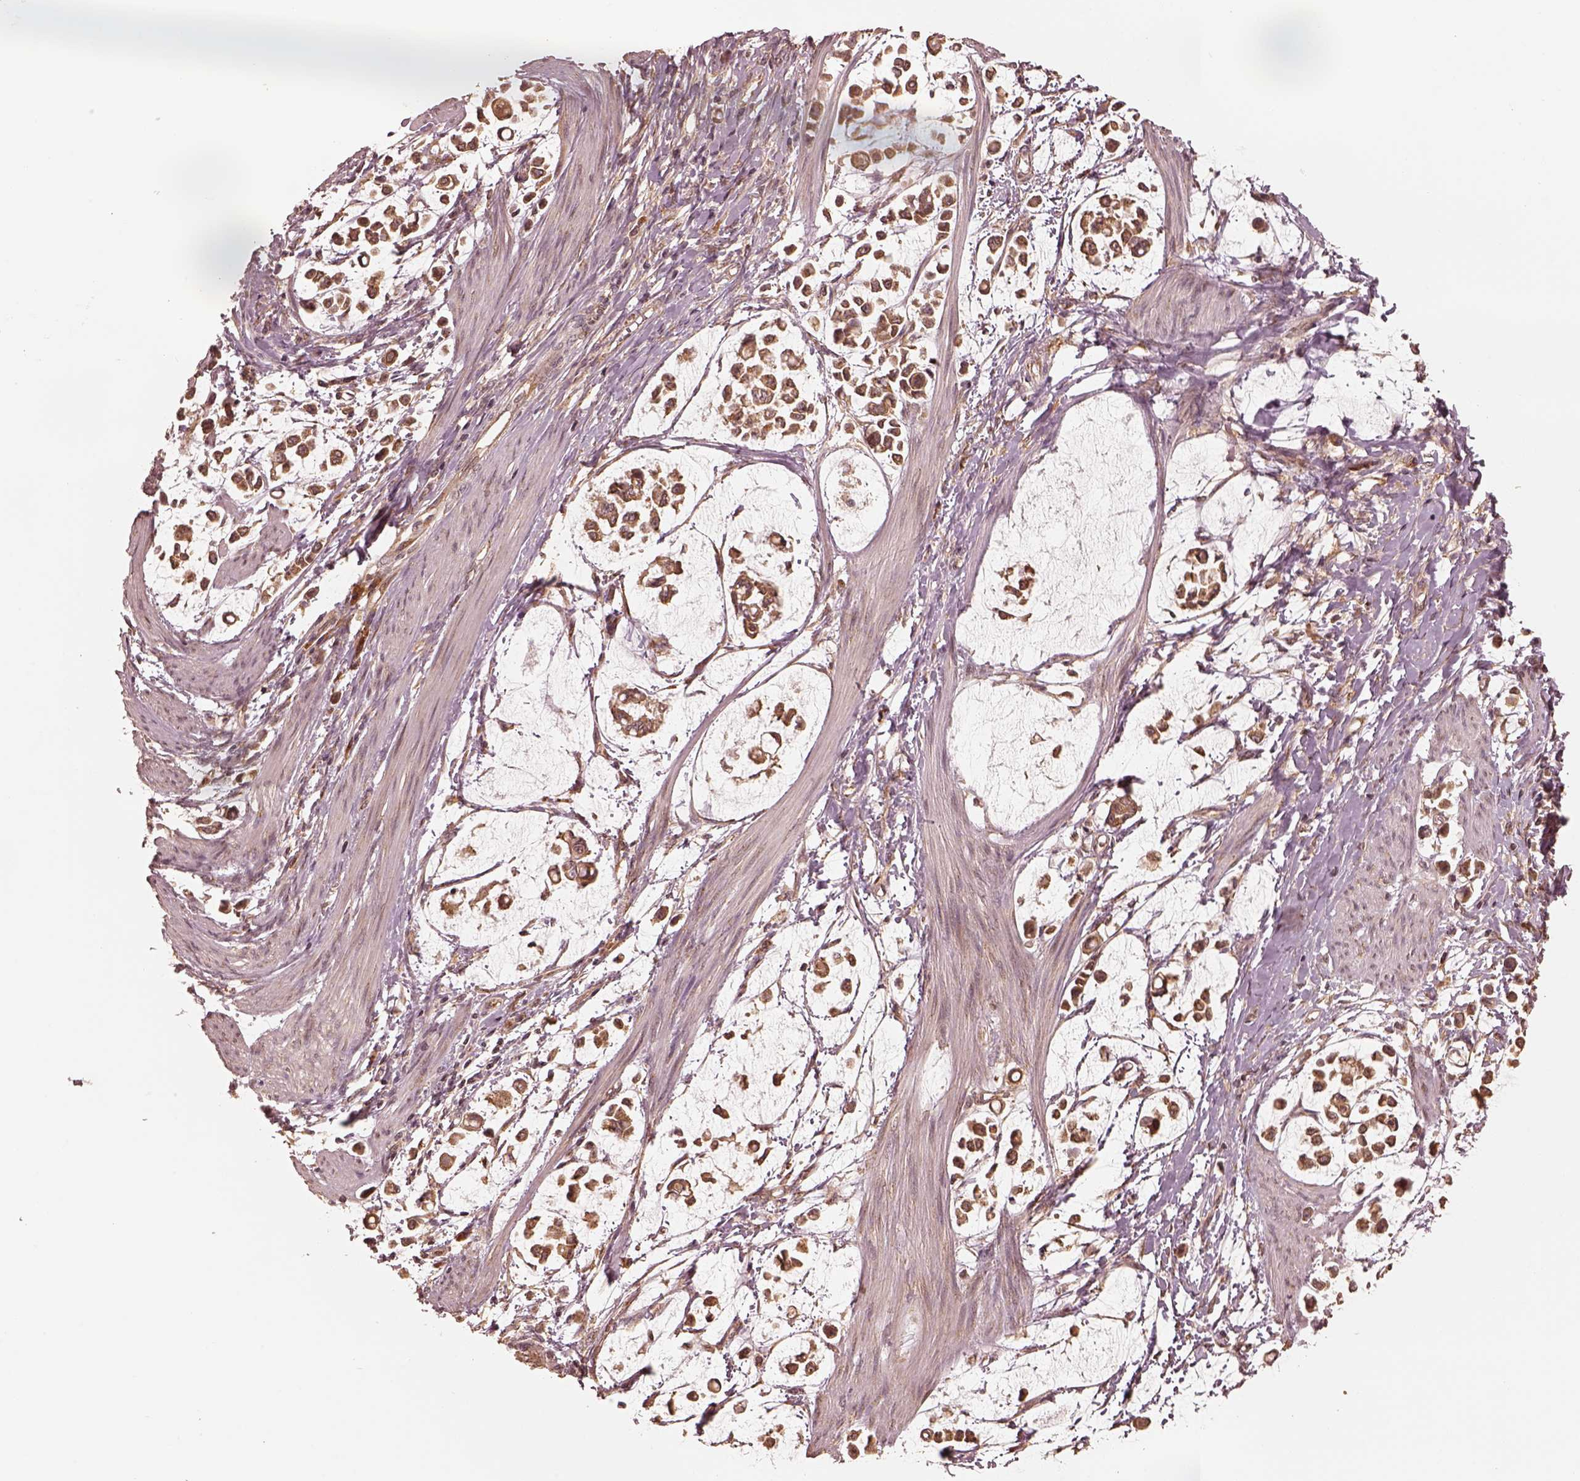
{"staining": {"intensity": "strong", "quantity": ">75%", "location": "cytoplasmic/membranous"}, "tissue": "stomach cancer", "cell_type": "Tumor cells", "image_type": "cancer", "snomed": [{"axis": "morphology", "description": "Adenocarcinoma, NOS"}, {"axis": "topography", "description": "Stomach"}], "caption": "Protein analysis of stomach cancer tissue exhibits strong cytoplasmic/membranous staining in about >75% of tumor cells.", "gene": "DNAJC25", "patient": {"sex": "male", "age": 82}}